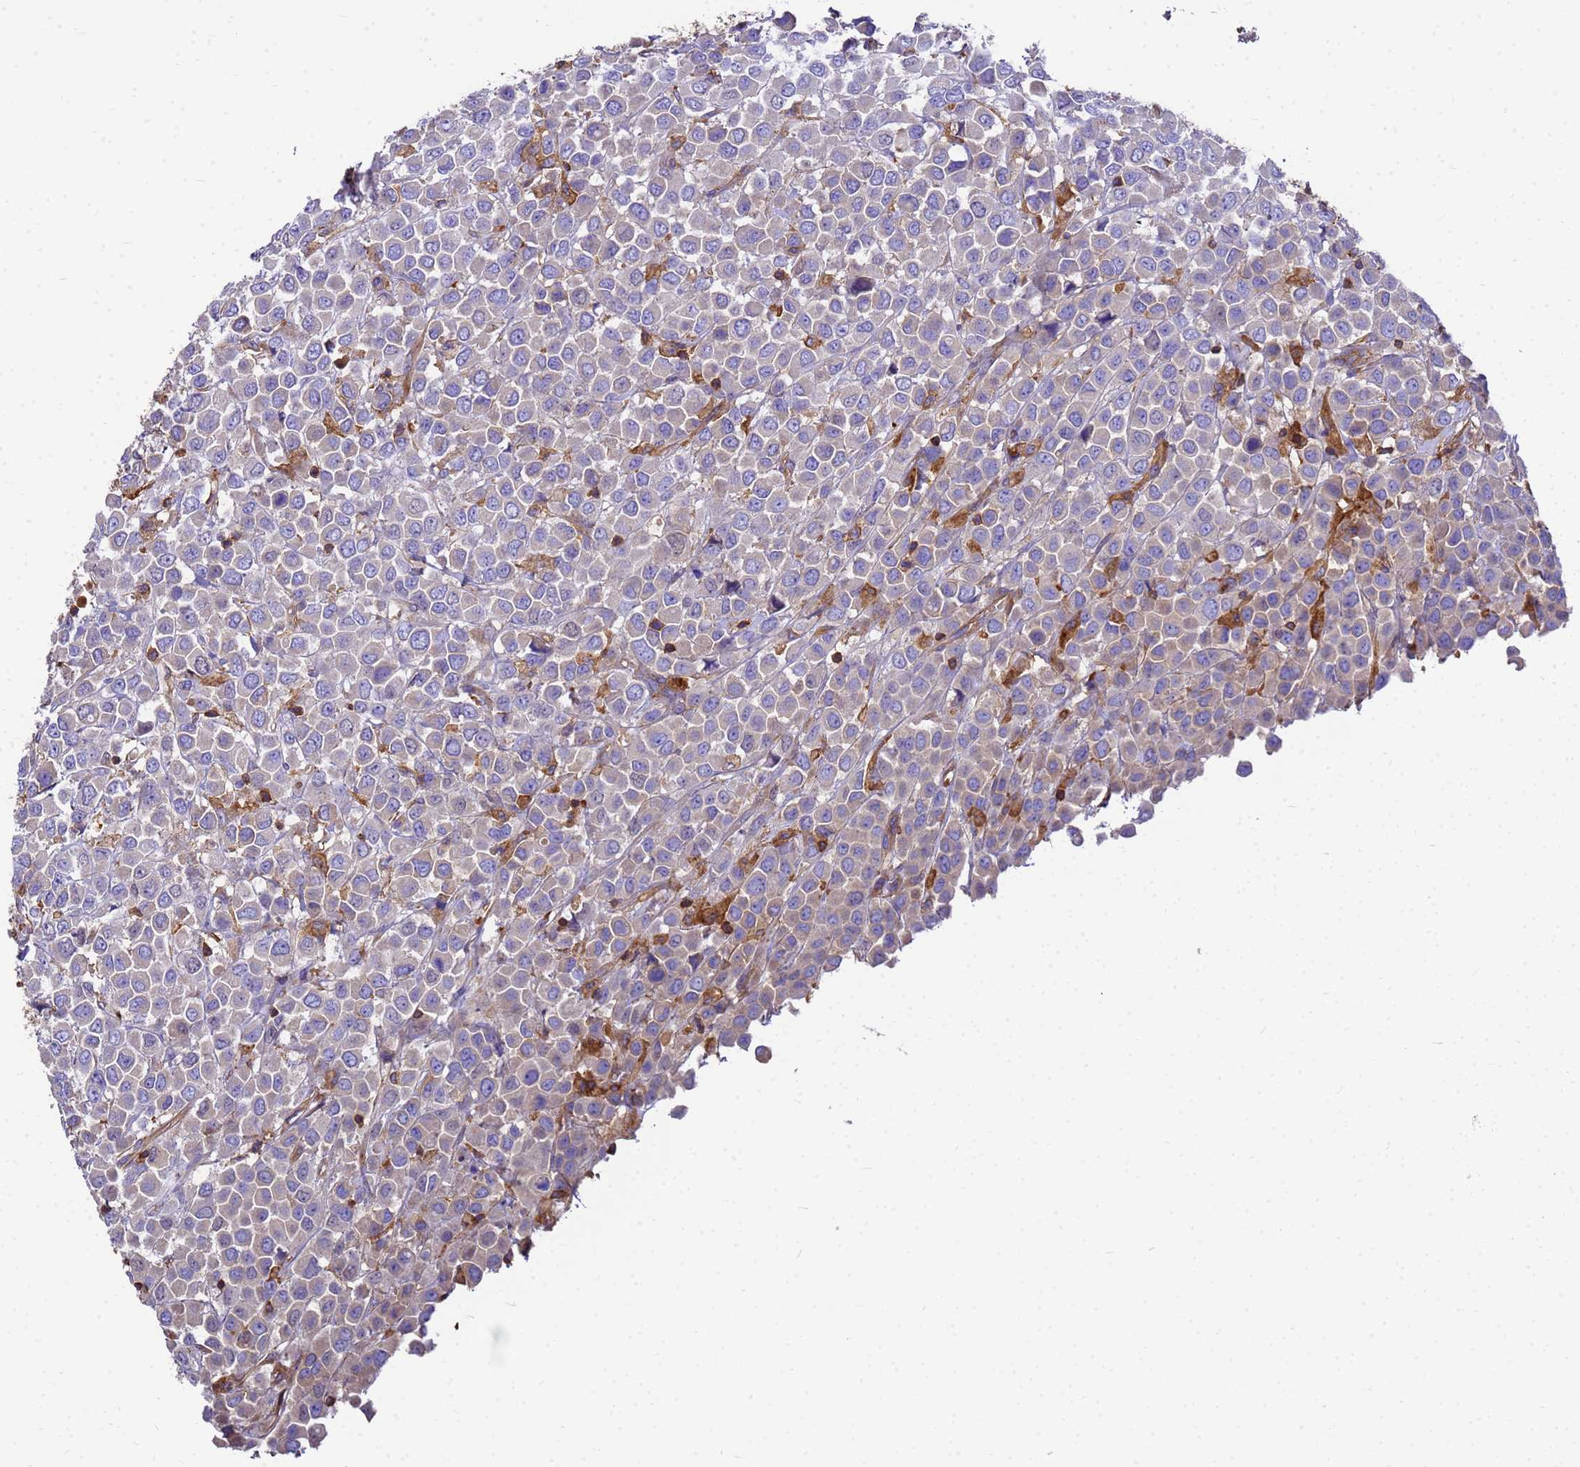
{"staining": {"intensity": "negative", "quantity": "none", "location": "none"}, "tissue": "breast cancer", "cell_type": "Tumor cells", "image_type": "cancer", "snomed": [{"axis": "morphology", "description": "Duct carcinoma"}, {"axis": "topography", "description": "Breast"}], "caption": "An immunohistochemistry (IHC) histopathology image of breast cancer (invasive ductal carcinoma) is shown. There is no staining in tumor cells of breast cancer (invasive ductal carcinoma).", "gene": "ZNF235", "patient": {"sex": "female", "age": 61}}